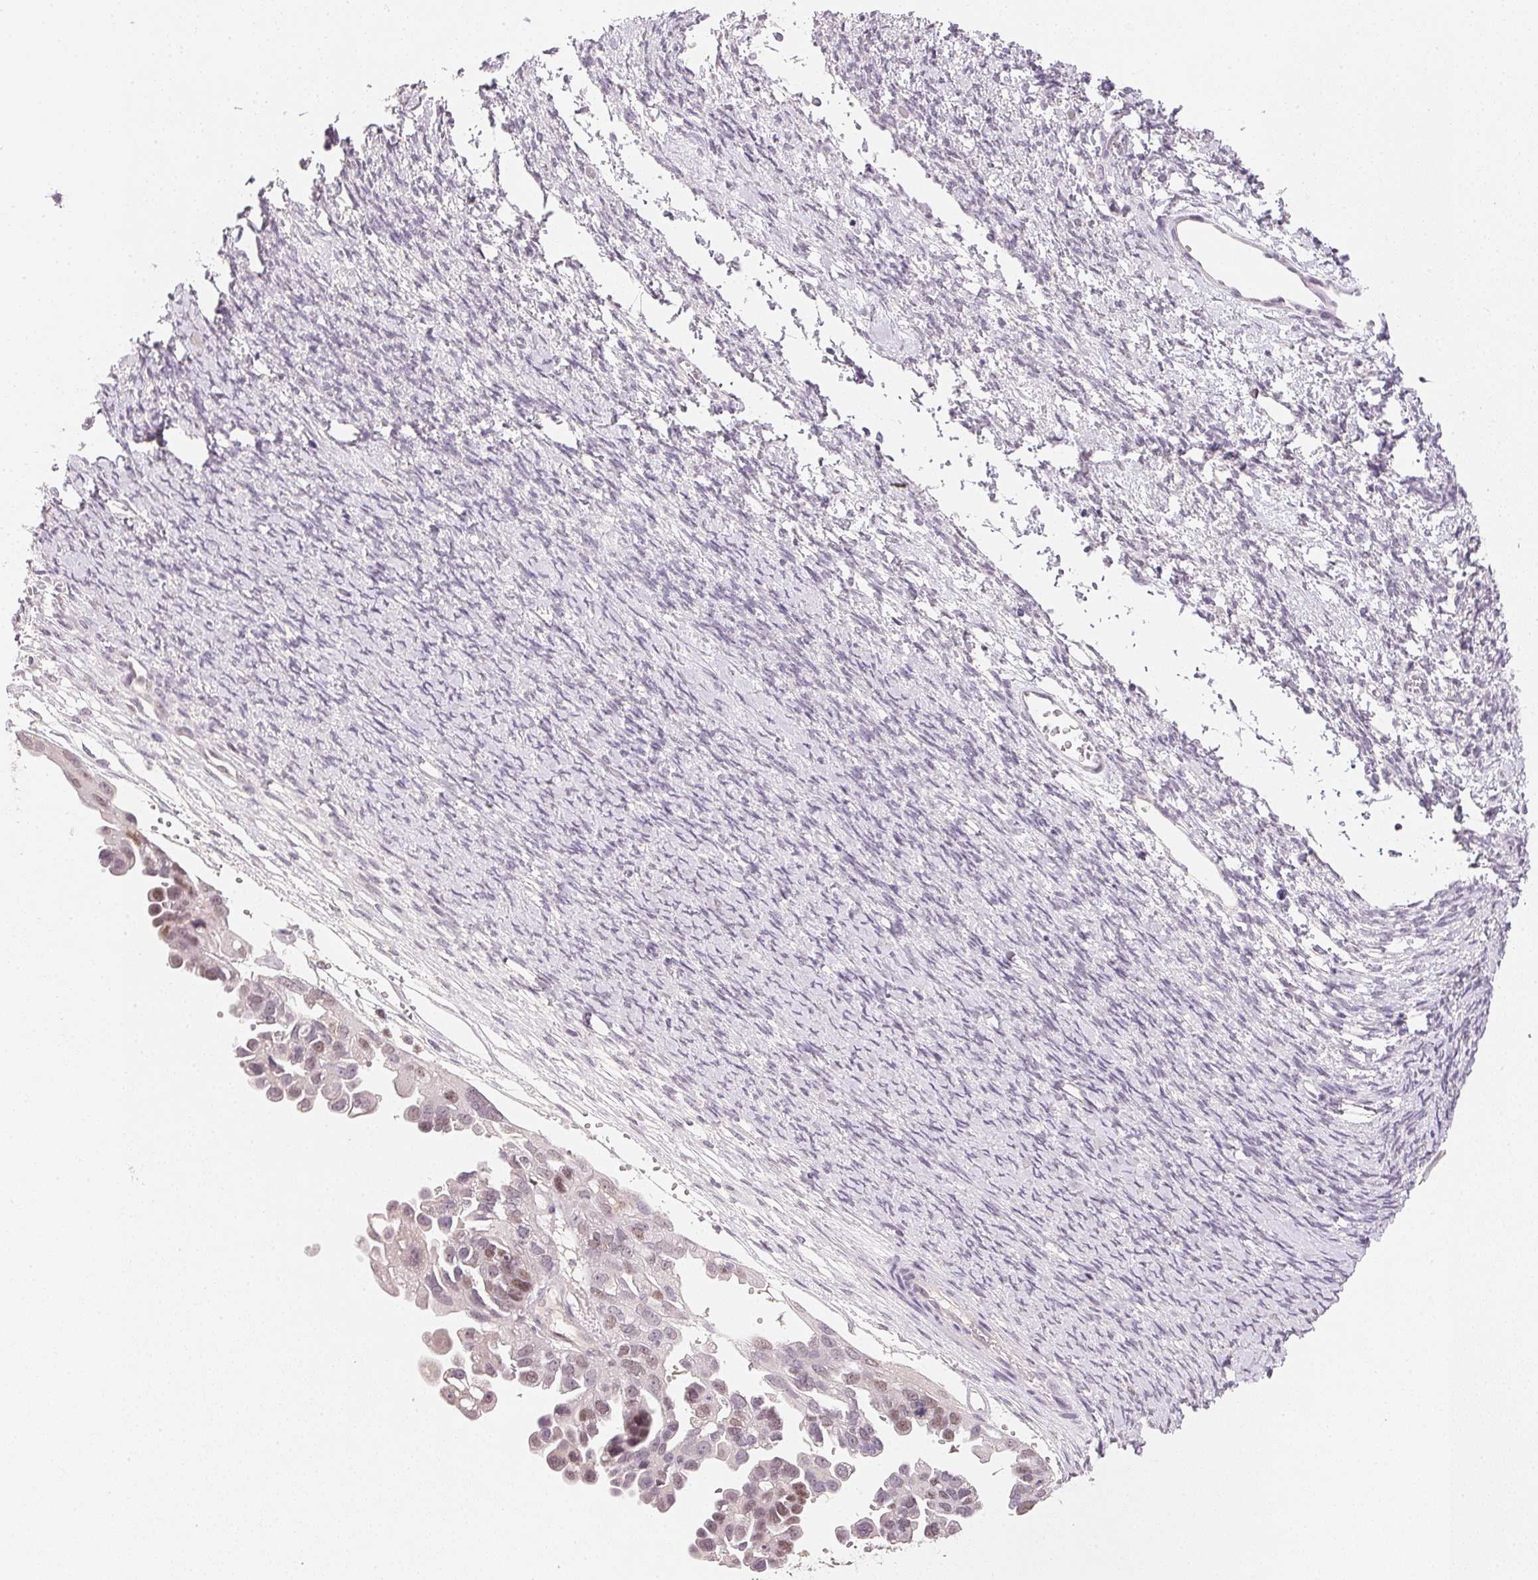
{"staining": {"intensity": "weak", "quantity": "25%-75%", "location": "nuclear"}, "tissue": "ovarian cancer", "cell_type": "Tumor cells", "image_type": "cancer", "snomed": [{"axis": "morphology", "description": "Cystadenocarcinoma, serous, NOS"}, {"axis": "topography", "description": "Ovary"}], "caption": "The histopathology image exhibits staining of ovarian cancer (serous cystadenocarcinoma), revealing weak nuclear protein positivity (brown color) within tumor cells.", "gene": "POLR3G", "patient": {"sex": "female", "age": 53}}